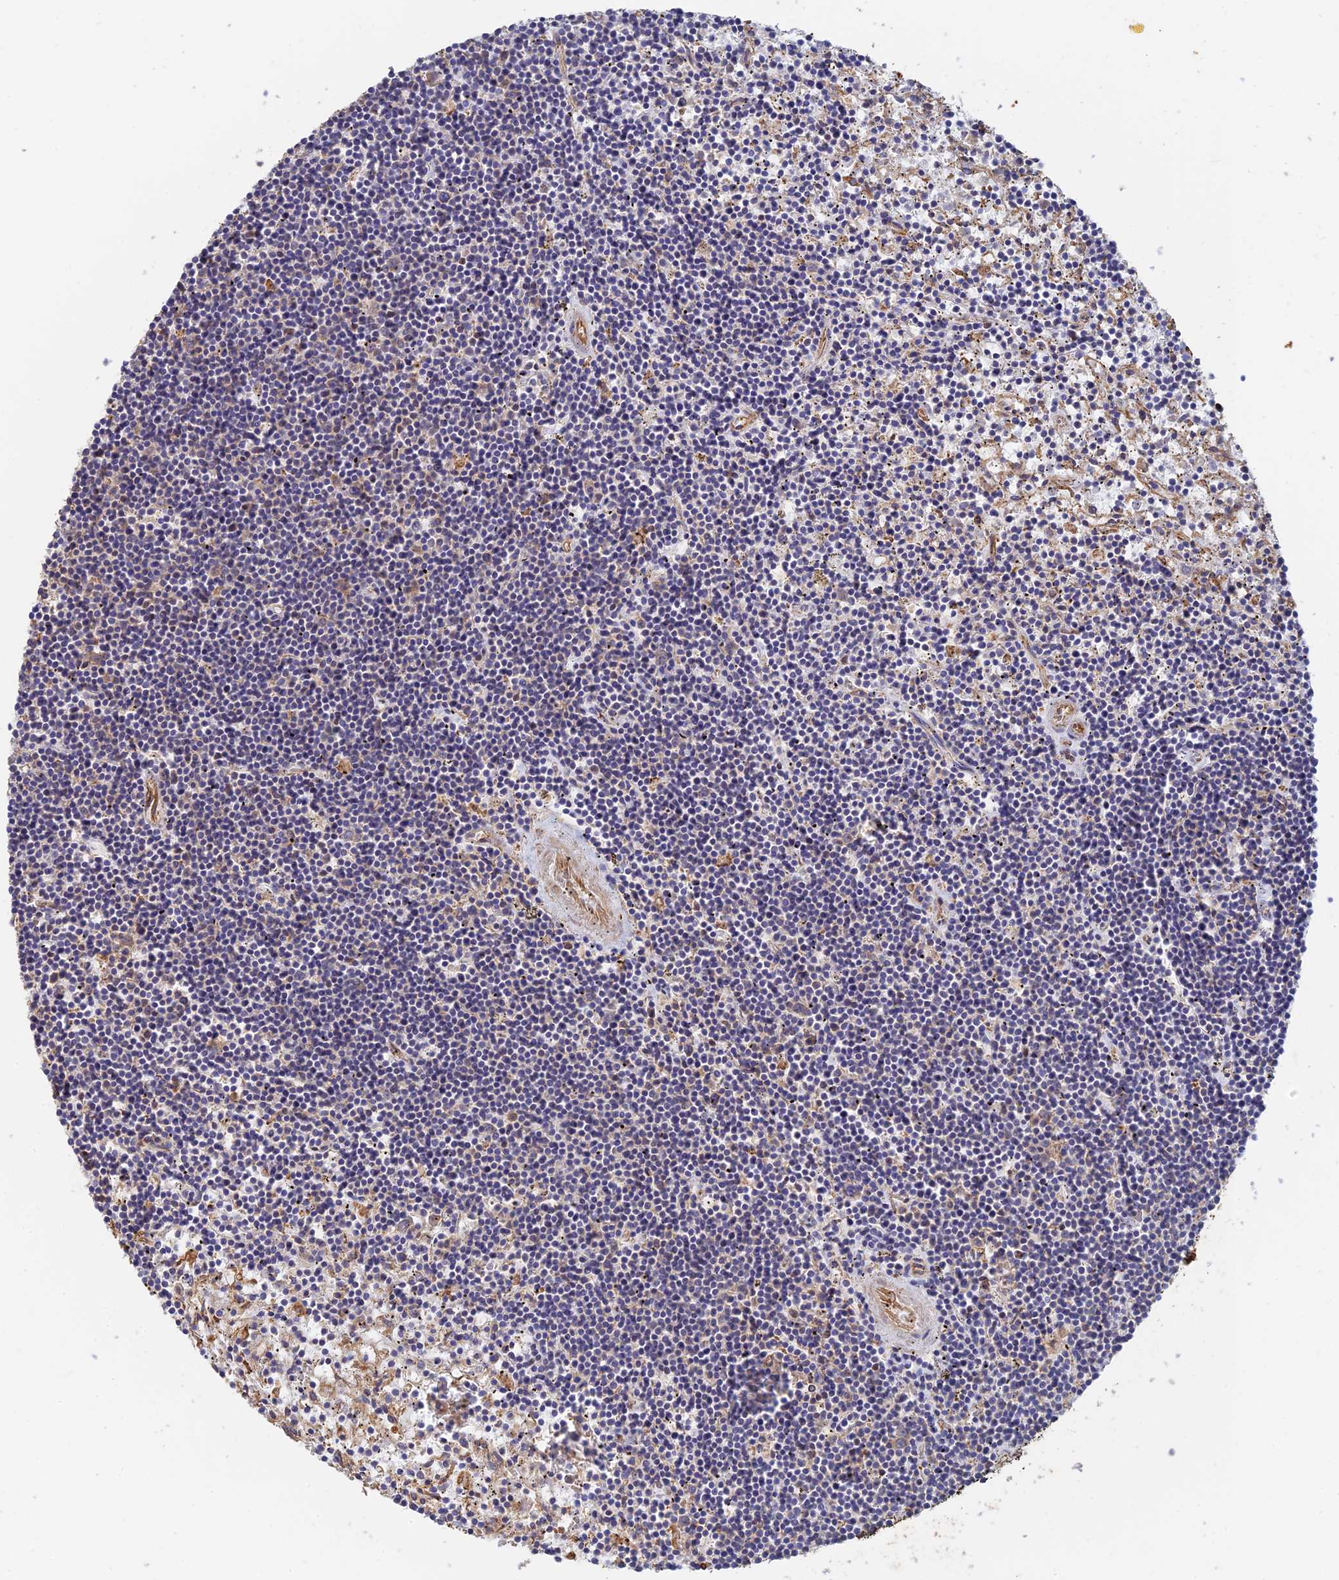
{"staining": {"intensity": "negative", "quantity": "none", "location": "none"}, "tissue": "lymphoma", "cell_type": "Tumor cells", "image_type": "cancer", "snomed": [{"axis": "morphology", "description": "Malignant lymphoma, non-Hodgkin's type, Low grade"}, {"axis": "topography", "description": "Spleen"}], "caption": "Immunohistochemical staining of lymphoma reveals no significant positivity in tumor cells.", "gene": "WBP11", "patient": {"sex": "male", "age": 76}}